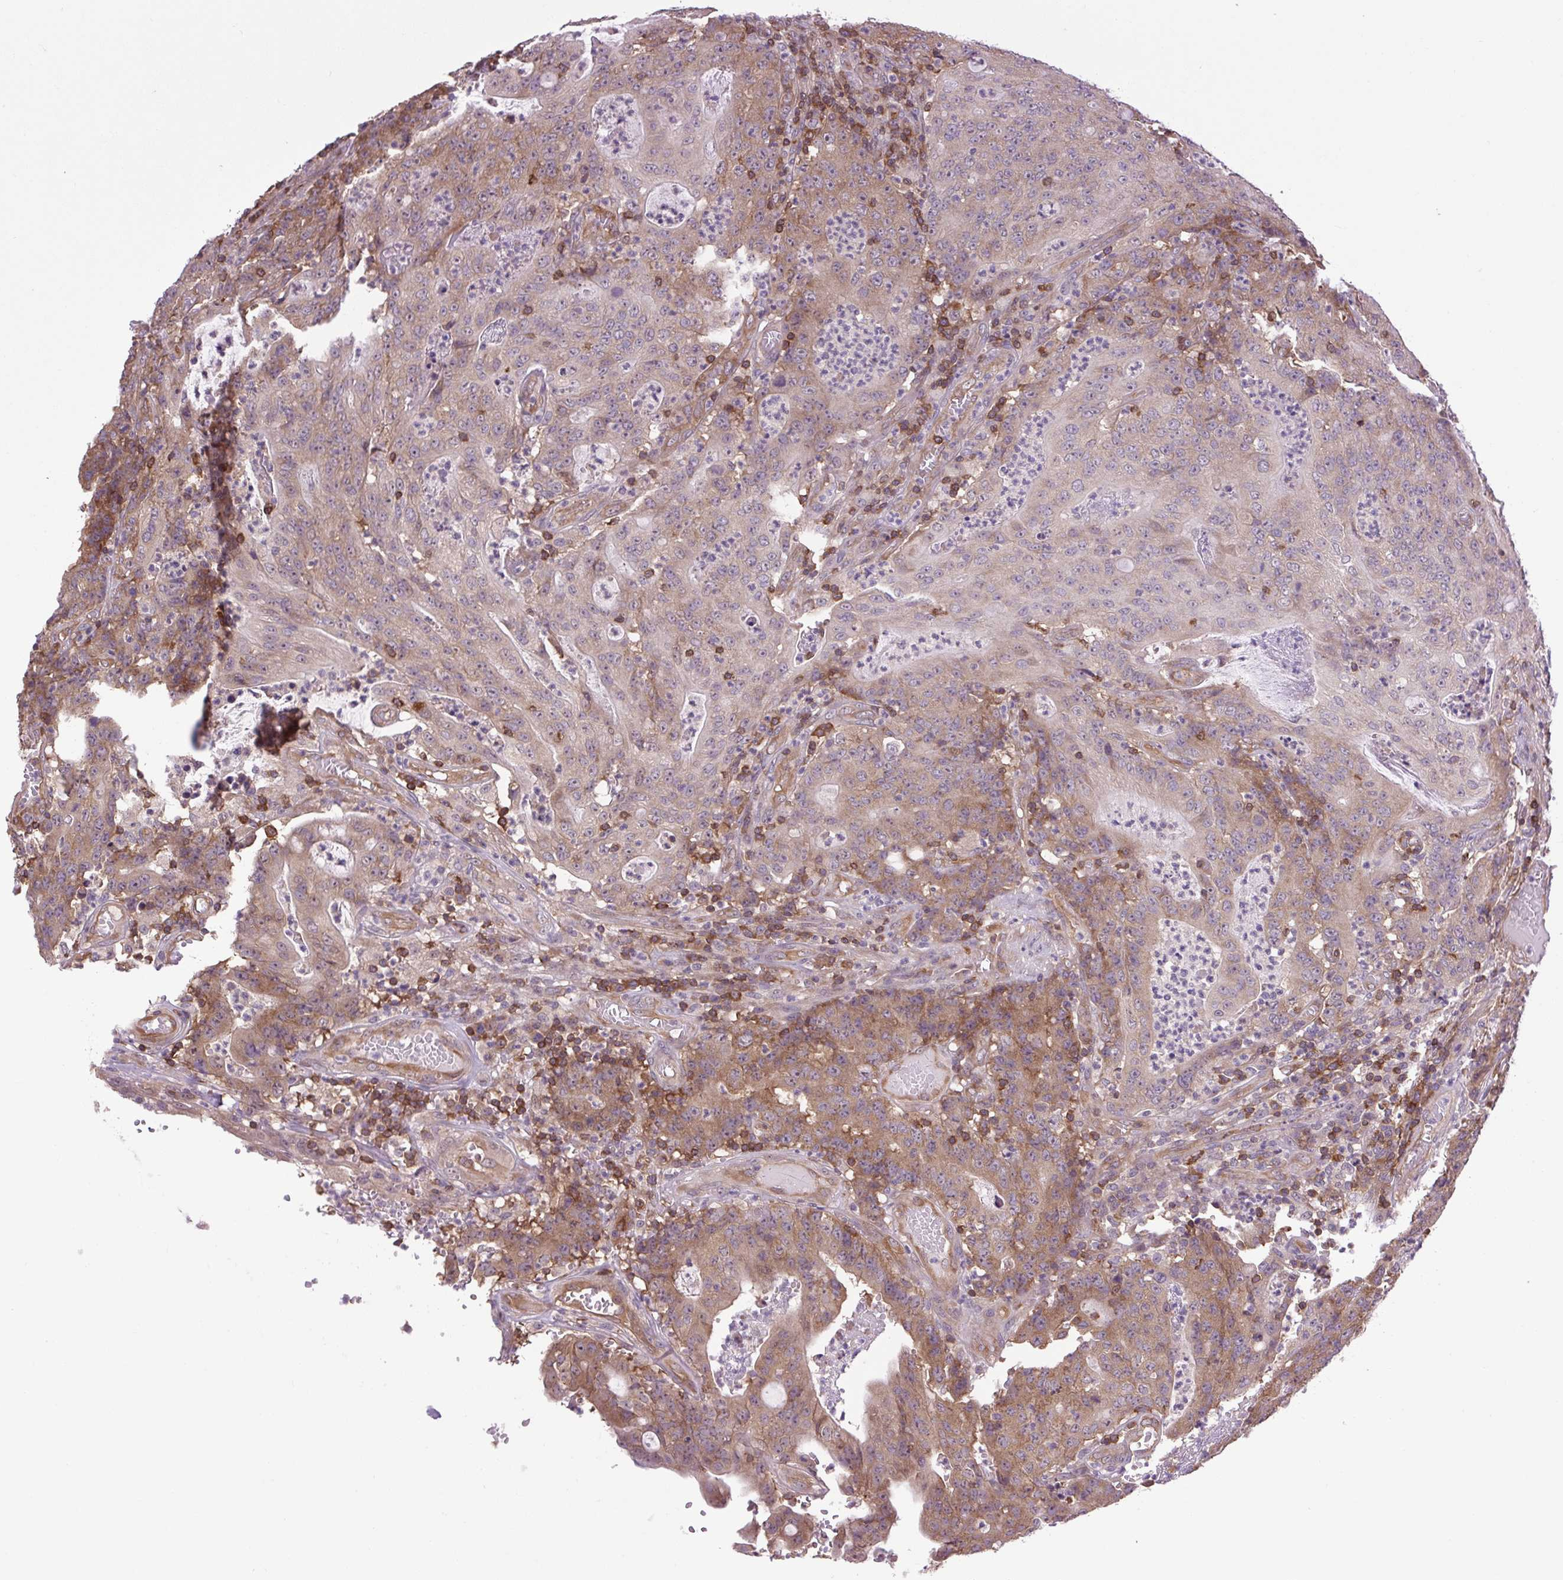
{"staining": {"intensity": "moderate", "quantity": ">75%", "location": "cytoplasmic/membranous"}, "tissue": "colorectal cancer", "cell_type": "Tumor cells", "image_type": "cancer", "snomed": [{"axis": "morphology", "description": "Adenocarcinoma, NOS"}, {"axis": "topography", "description": "Colon"}], "caption": "Human colorectal cancer (adenocarcinoma) stained with a brown dye shows moderate cytoplasmic/membranous positive positivity in about >75% of tumor cells.", "gene": "PLCG1", "patient": {"sex": "male", "age": 83}}